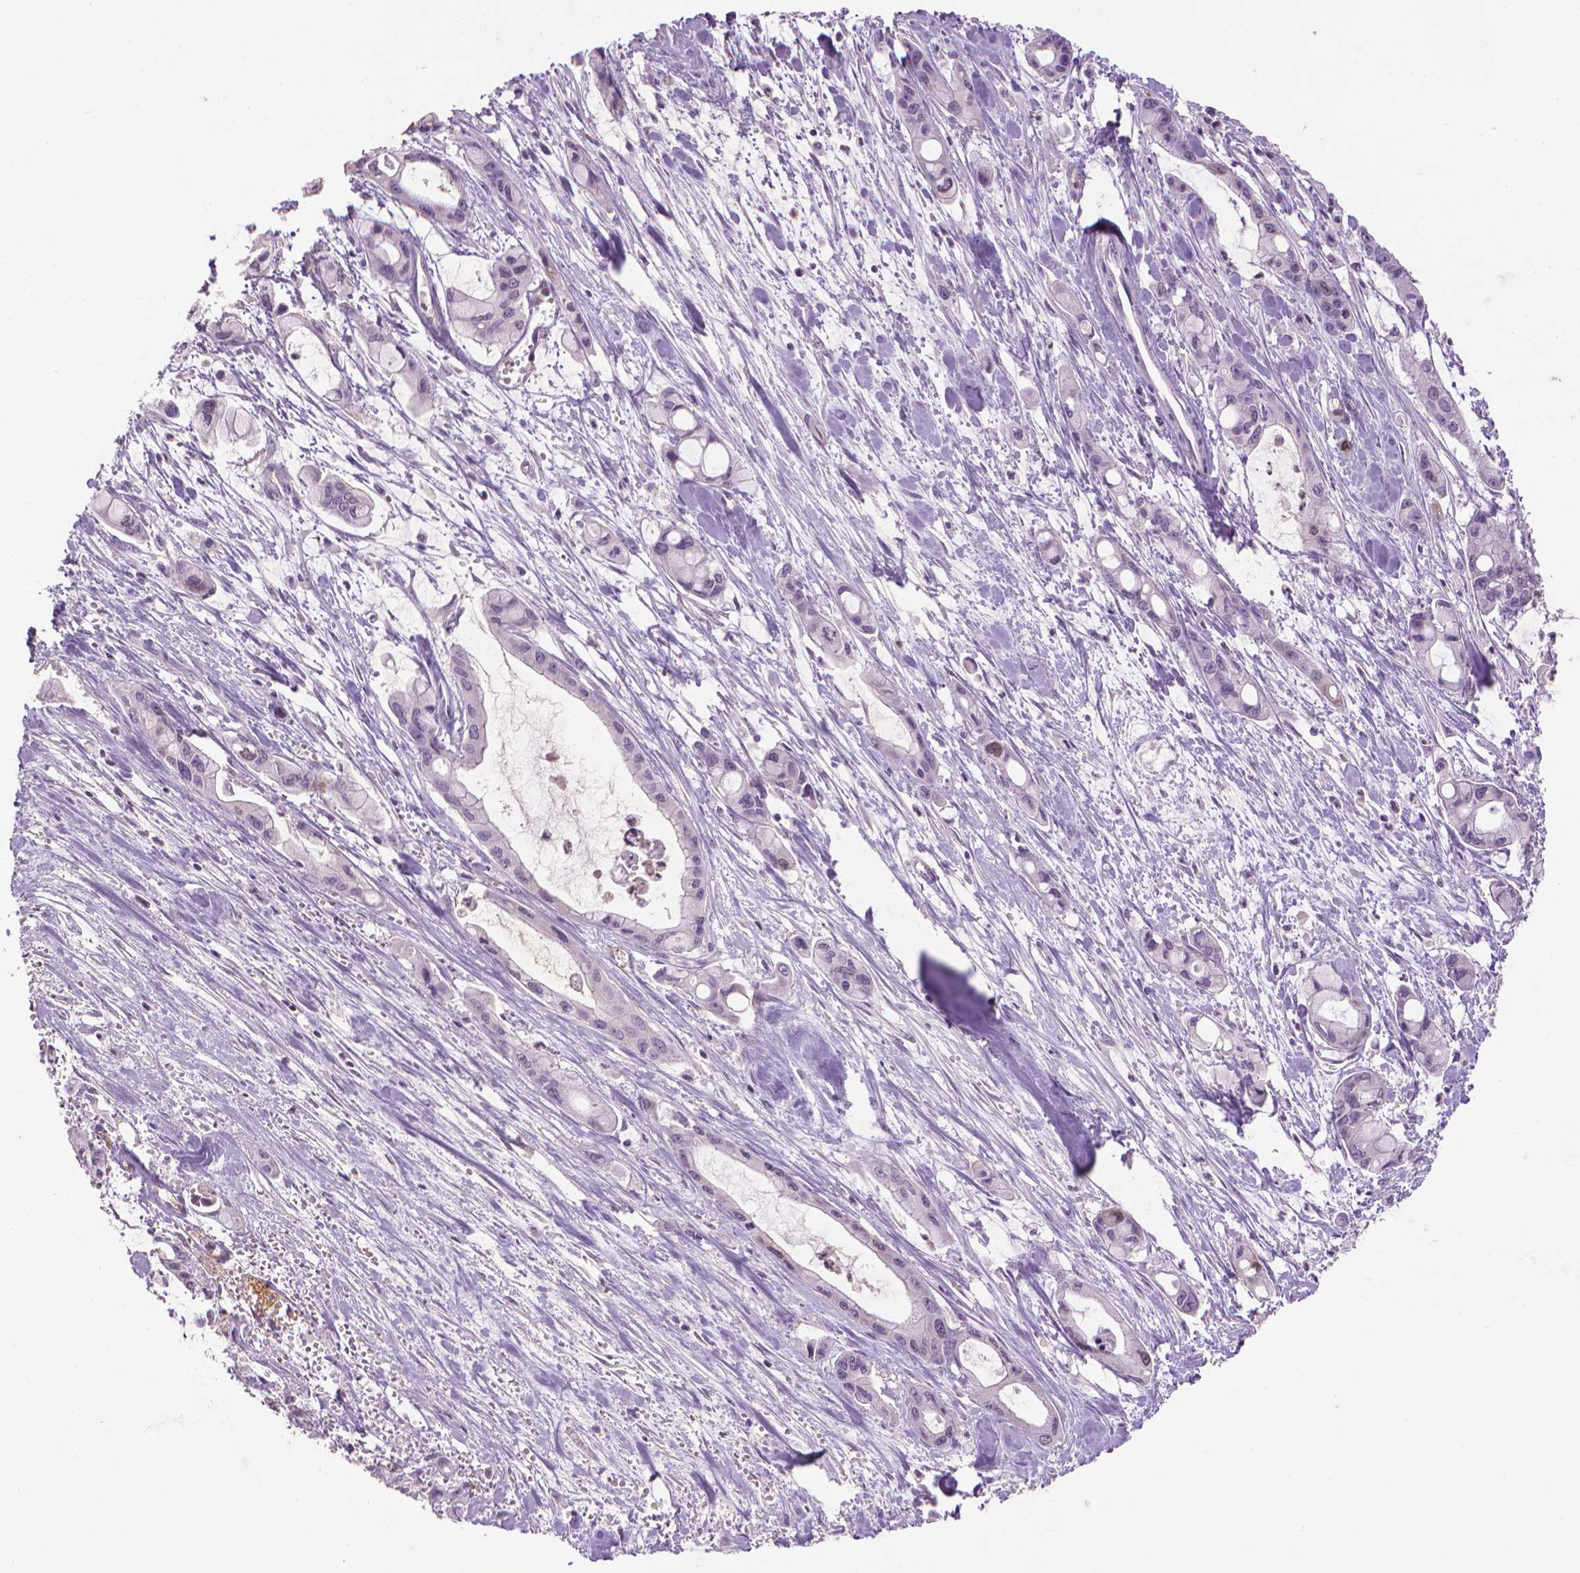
{"staining": {"intensity": "negative", "quantity": "none", "location": "none"}, "tissue": "pancreatic cancer", "cell_type": "Tumor cells", "image_type": "cancer", "snomed": [{"axis": "morphology", "description": "Adenocarcinoma, NOS"}, {"axis": "topography", "description": "Pancreas"}], "caption": "Tumor cells show no significant positivity in pancreatic adenocarcinoma.", "gene": "CDKN2D", "patient": {"sex": "male", "age": 48}}